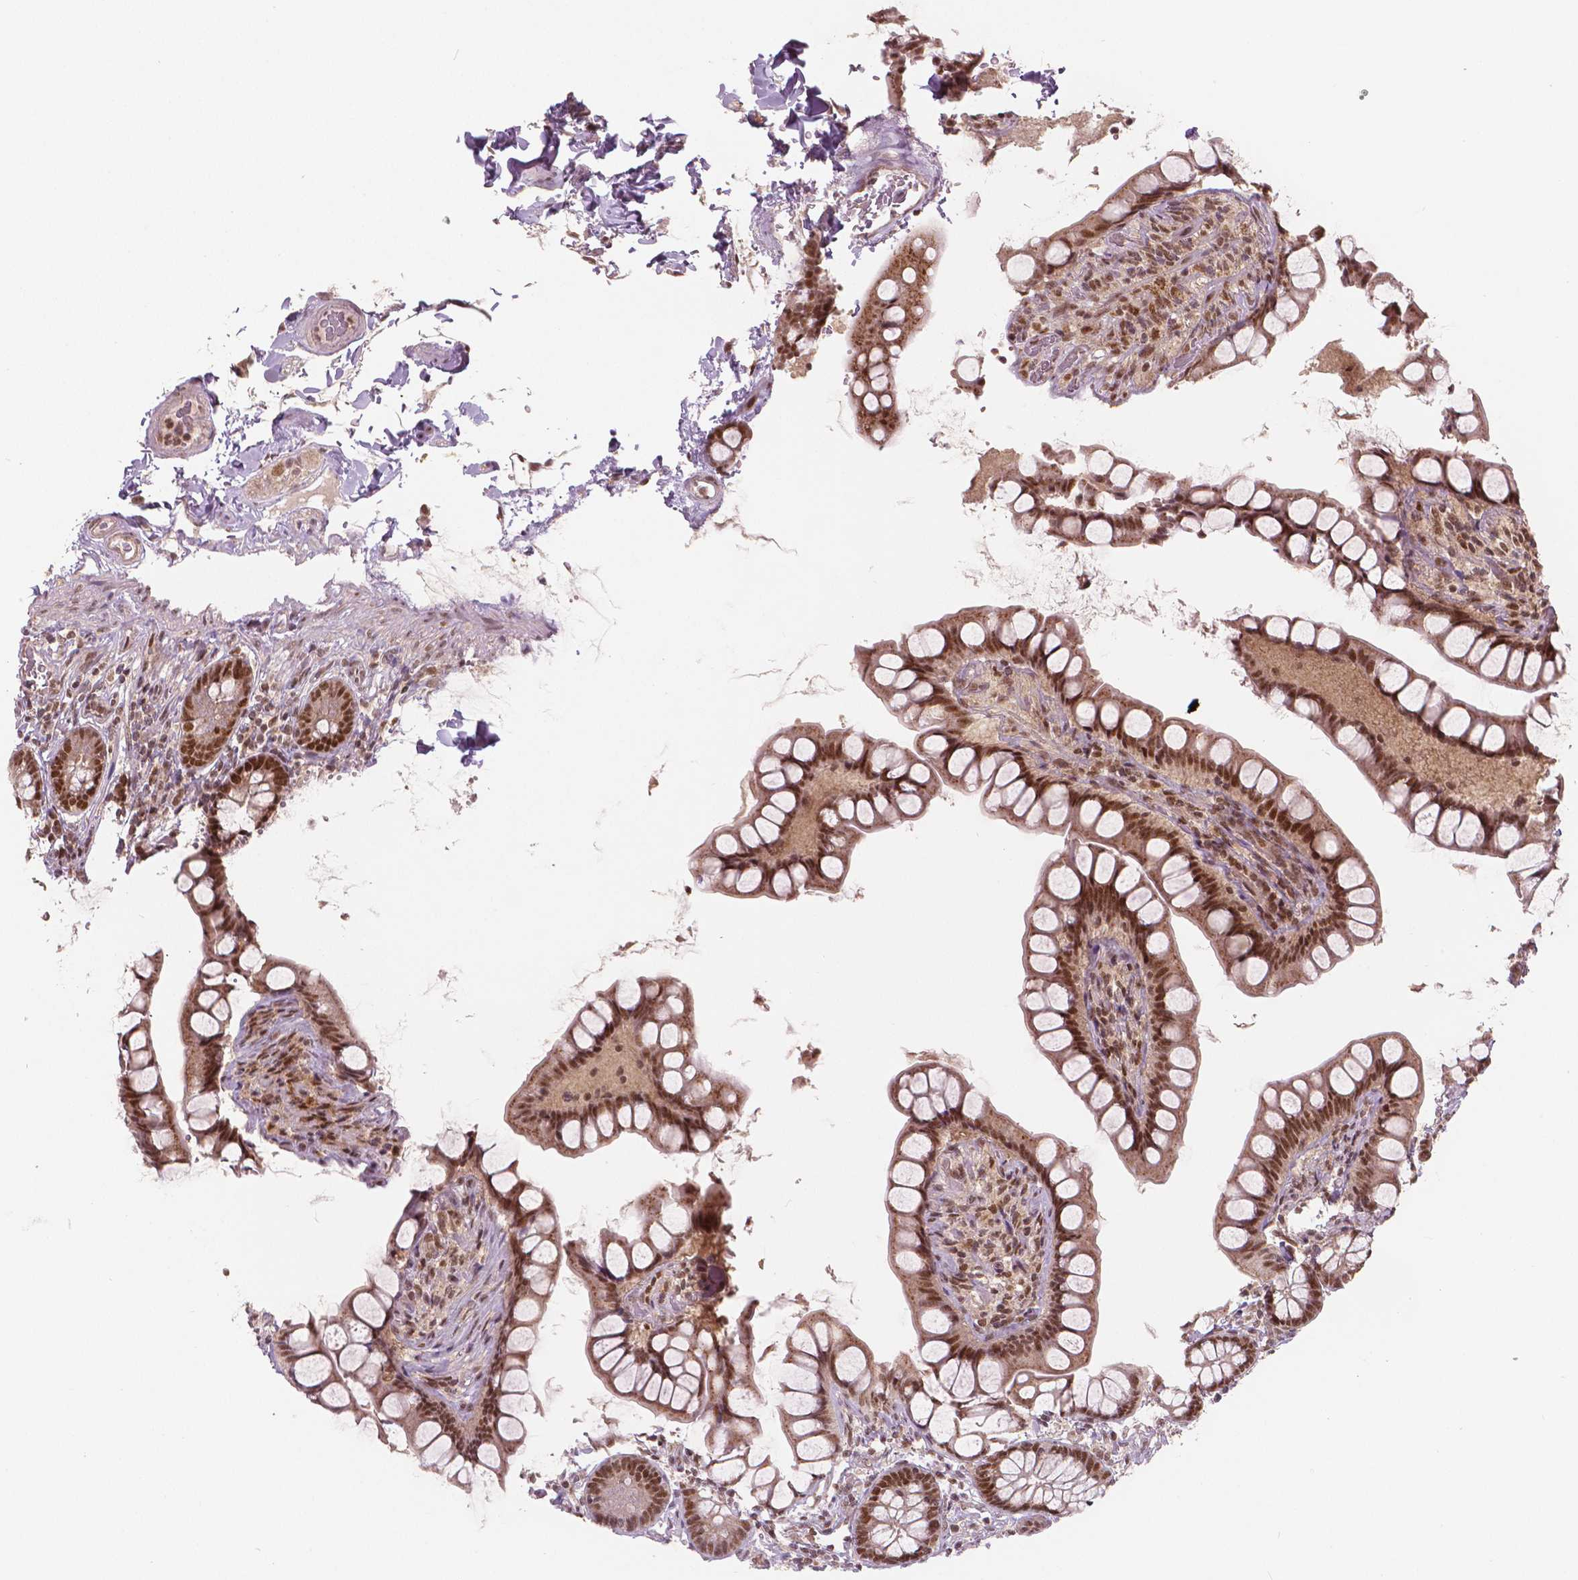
{"staining": {"intensity": "strong", "quantity": ">75%", "location": "cytoplasmic/membranous,nuclear"}, "tissue": "small intestine", "cell_type": "Glandular cells", "image_type": "normal", "snomed": [{"axis": "morphology", "description": "Normal tissue, NOS"}, {"axis": "topography", "description": "Small intestine"}], "caption": "Small intestine stained with DAB immunohistochemistry displays high levels of strong cytoplasmic/membranous,nuclear expression in about >75% of glandular cells.", "gene": "NSD2", "patient": {"sex": "male", "age": 70}}